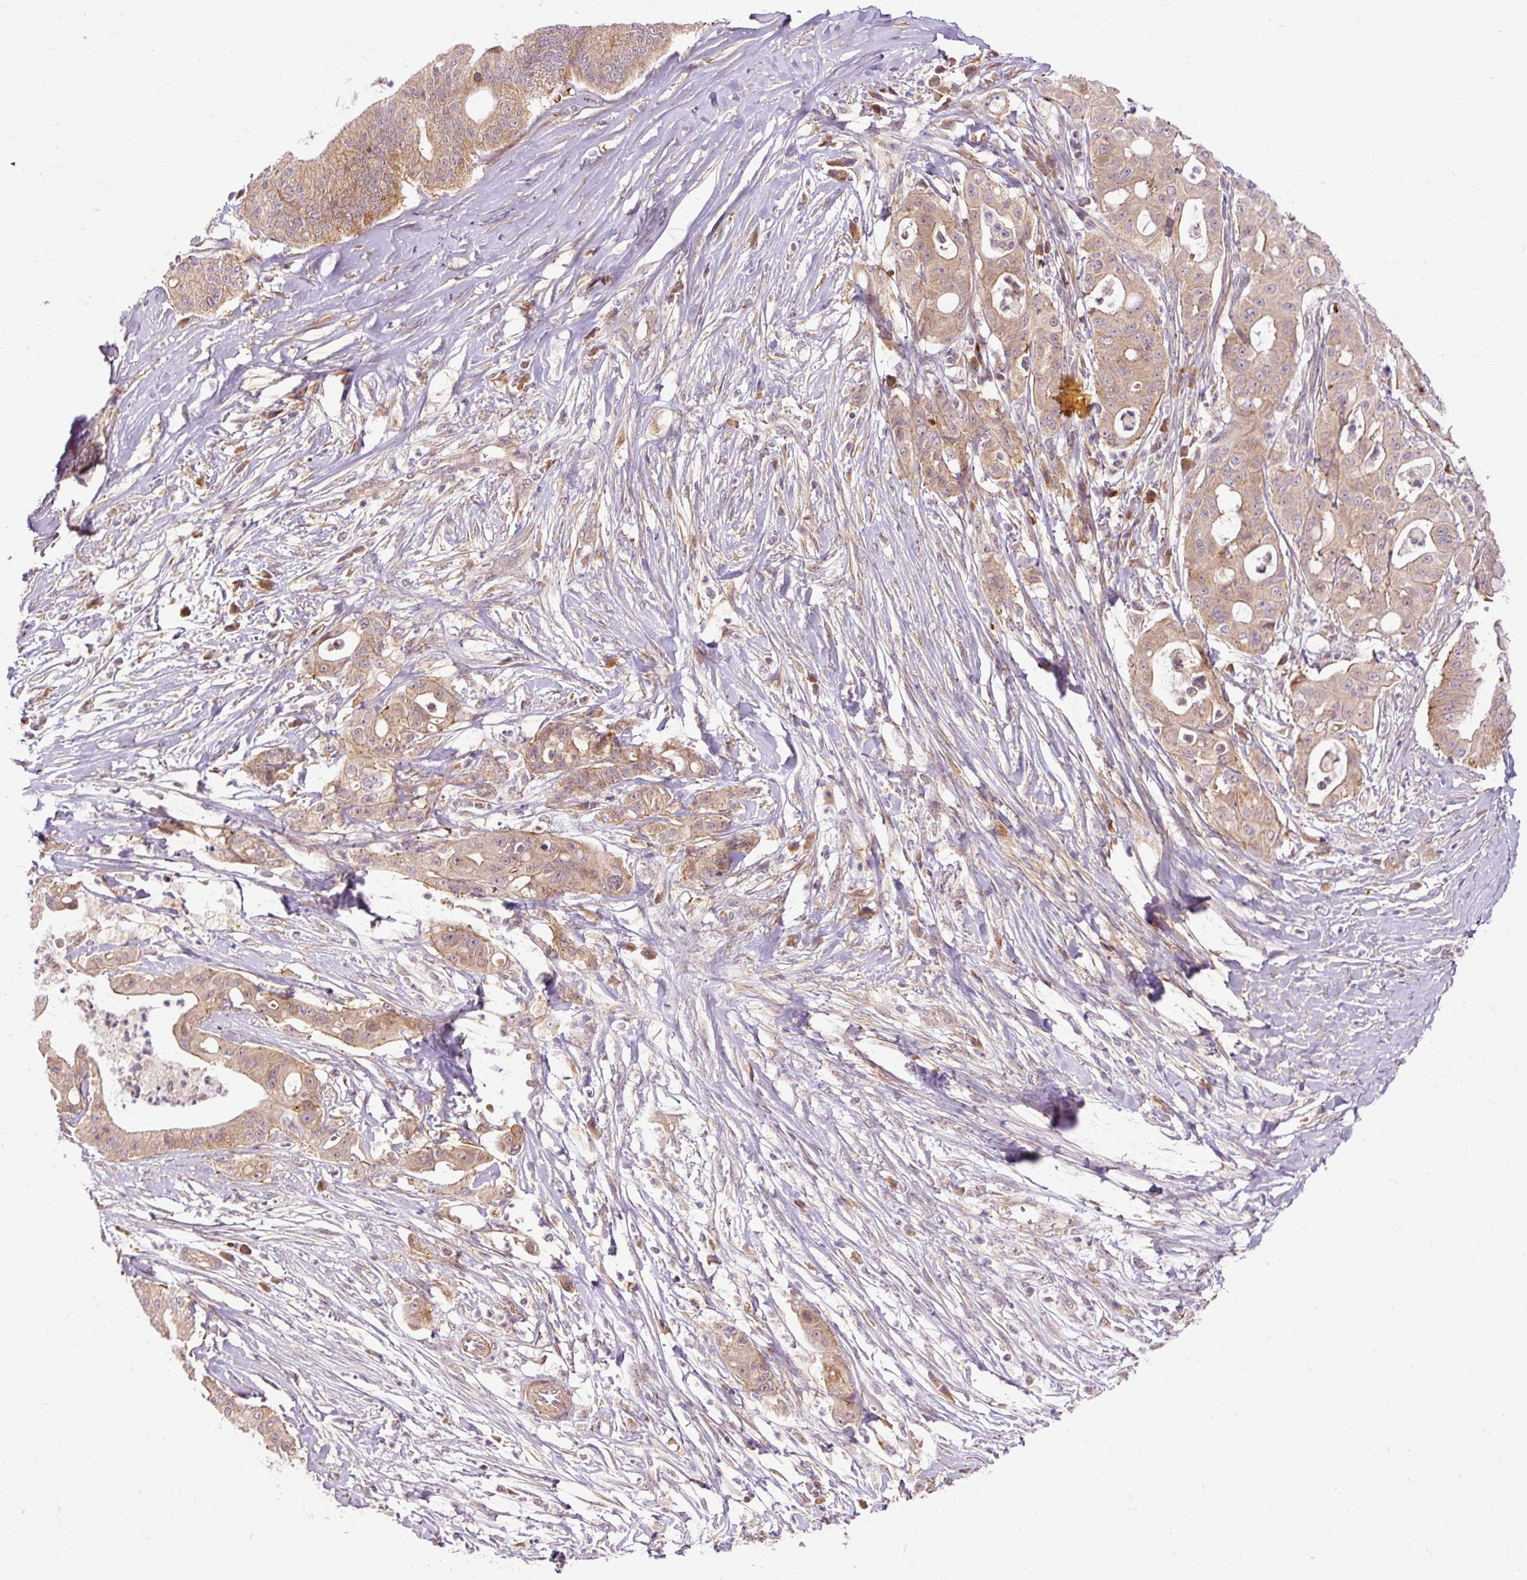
{"staining": {"intensity": "moderate", "quantity": ">75%", "location": "cytoplasmic/membranous"}, "tissue": "ovarian cancer", "cell_type": "Tumor cells", "image_type": "cancer", "snomed": [{"axis": "morphology", "description": "Cystadenocarcinoma, mucinous, NOS"}, {"axis": "topography", "description": "Ovary"}], "caption": "Immunohistochemistry micrograph of human ovarian mucinous cystadenocarcinoma stained for a protein (brown), which demonstrates medium levels of moderate cytoplasmic/membranous positivity in about >75% of tumor cells.", "gene": "RIPOR3", "patient": {"sex": "female", "age": 70}}